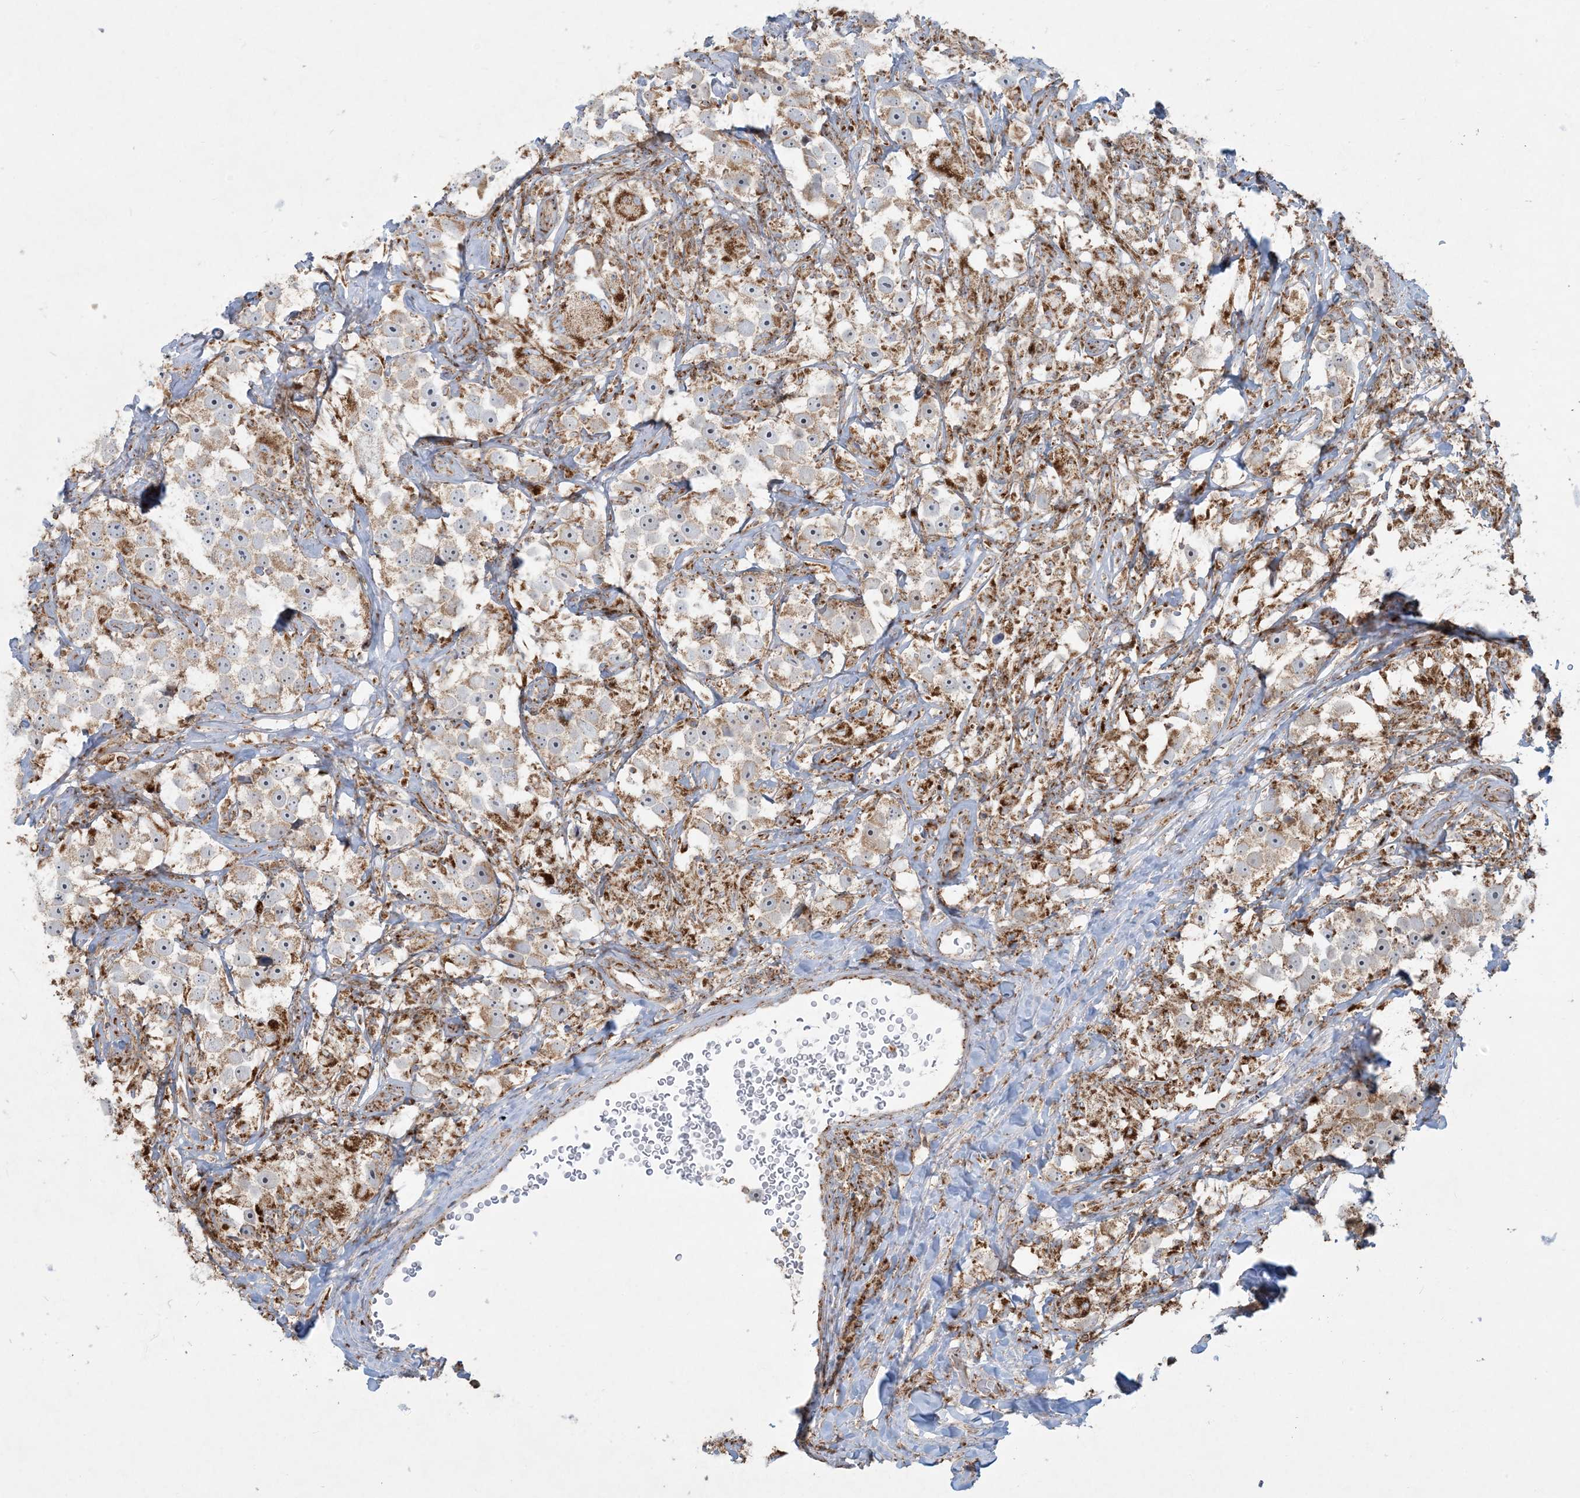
{"staining": {"intensity": "weak", "quantity": ">75%", "location": "cytoplasmic/membranous"}, "tissue": "testis cancer", "cell_type": "Tumor cells", "image_type": "cancer", "snomed": [{"axis": "morphology", "description": "Seminoma, NOS"}, {"axis": "topography", "description": "Testis"}], "caption": "A micrograph showing weak cytoplasmic/membranous staining in approximately >75% of tumor cells in testis cancer, as visualized by brown immunohistochemical staining.", "gene": "BEND4", "patient": {"sex": "male", "age": 49}}